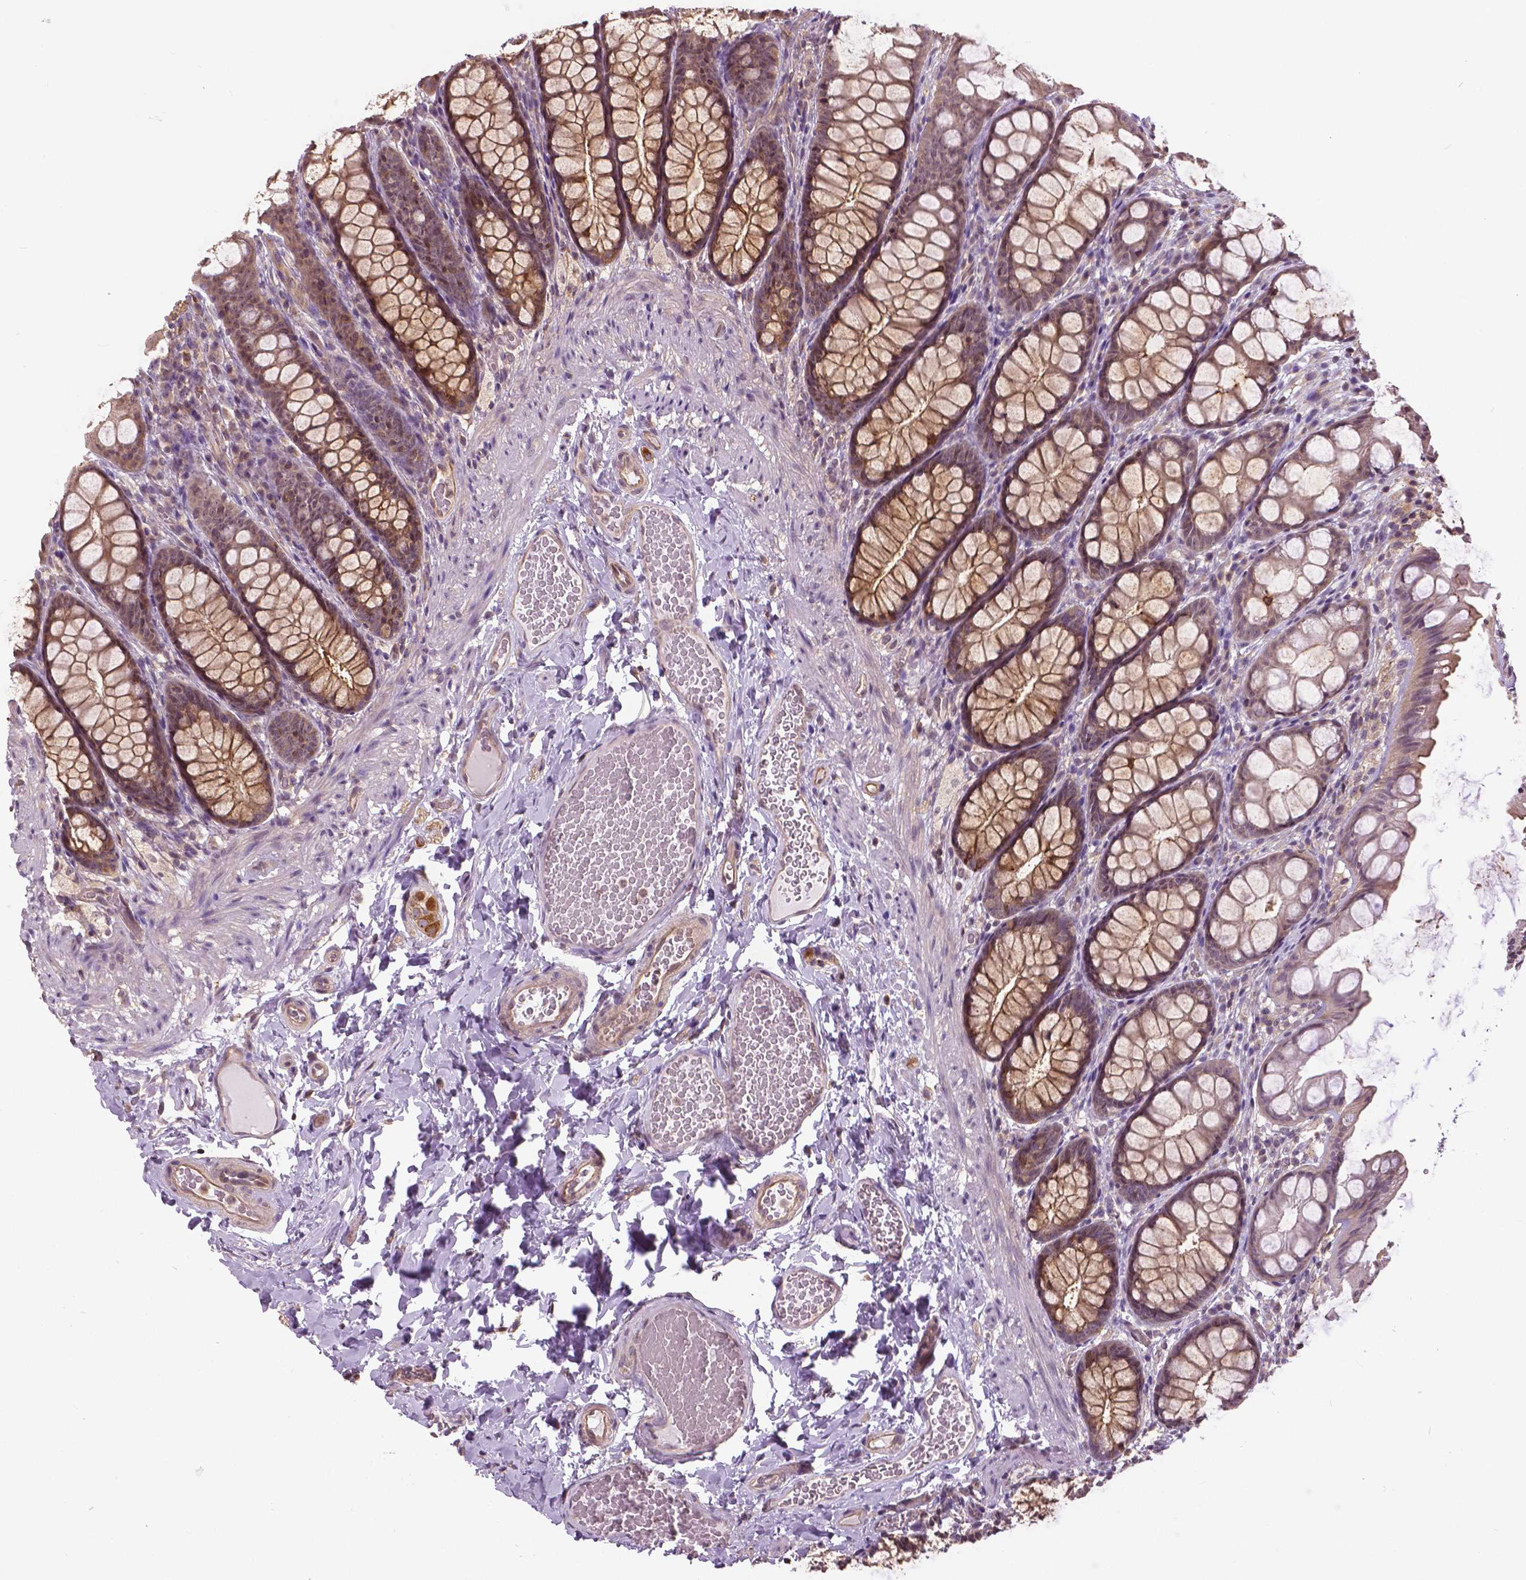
{"staining": {"intensity": "weak", "quantity": ">75%", "location": "cytoplasmic/membranous"}, "tissue": "colon", "cell_type": "Endothelial cells", "image_type": "normal", "snomed": [{"axis": "morphology", "description": "Normal tissue, NOS"}, {"axis": "topography", "description": "Colon"}], "caption": "Immunohistochemistry (IHC) (DAB (3,3'-diaminobenzidine)) staining of normal colon exhibits weak cytoplasmic/membranous protein expression in about >75% of endothelial cells.", "gene": "ANXA13", "patient": {"sex": "male", "age": 47}}